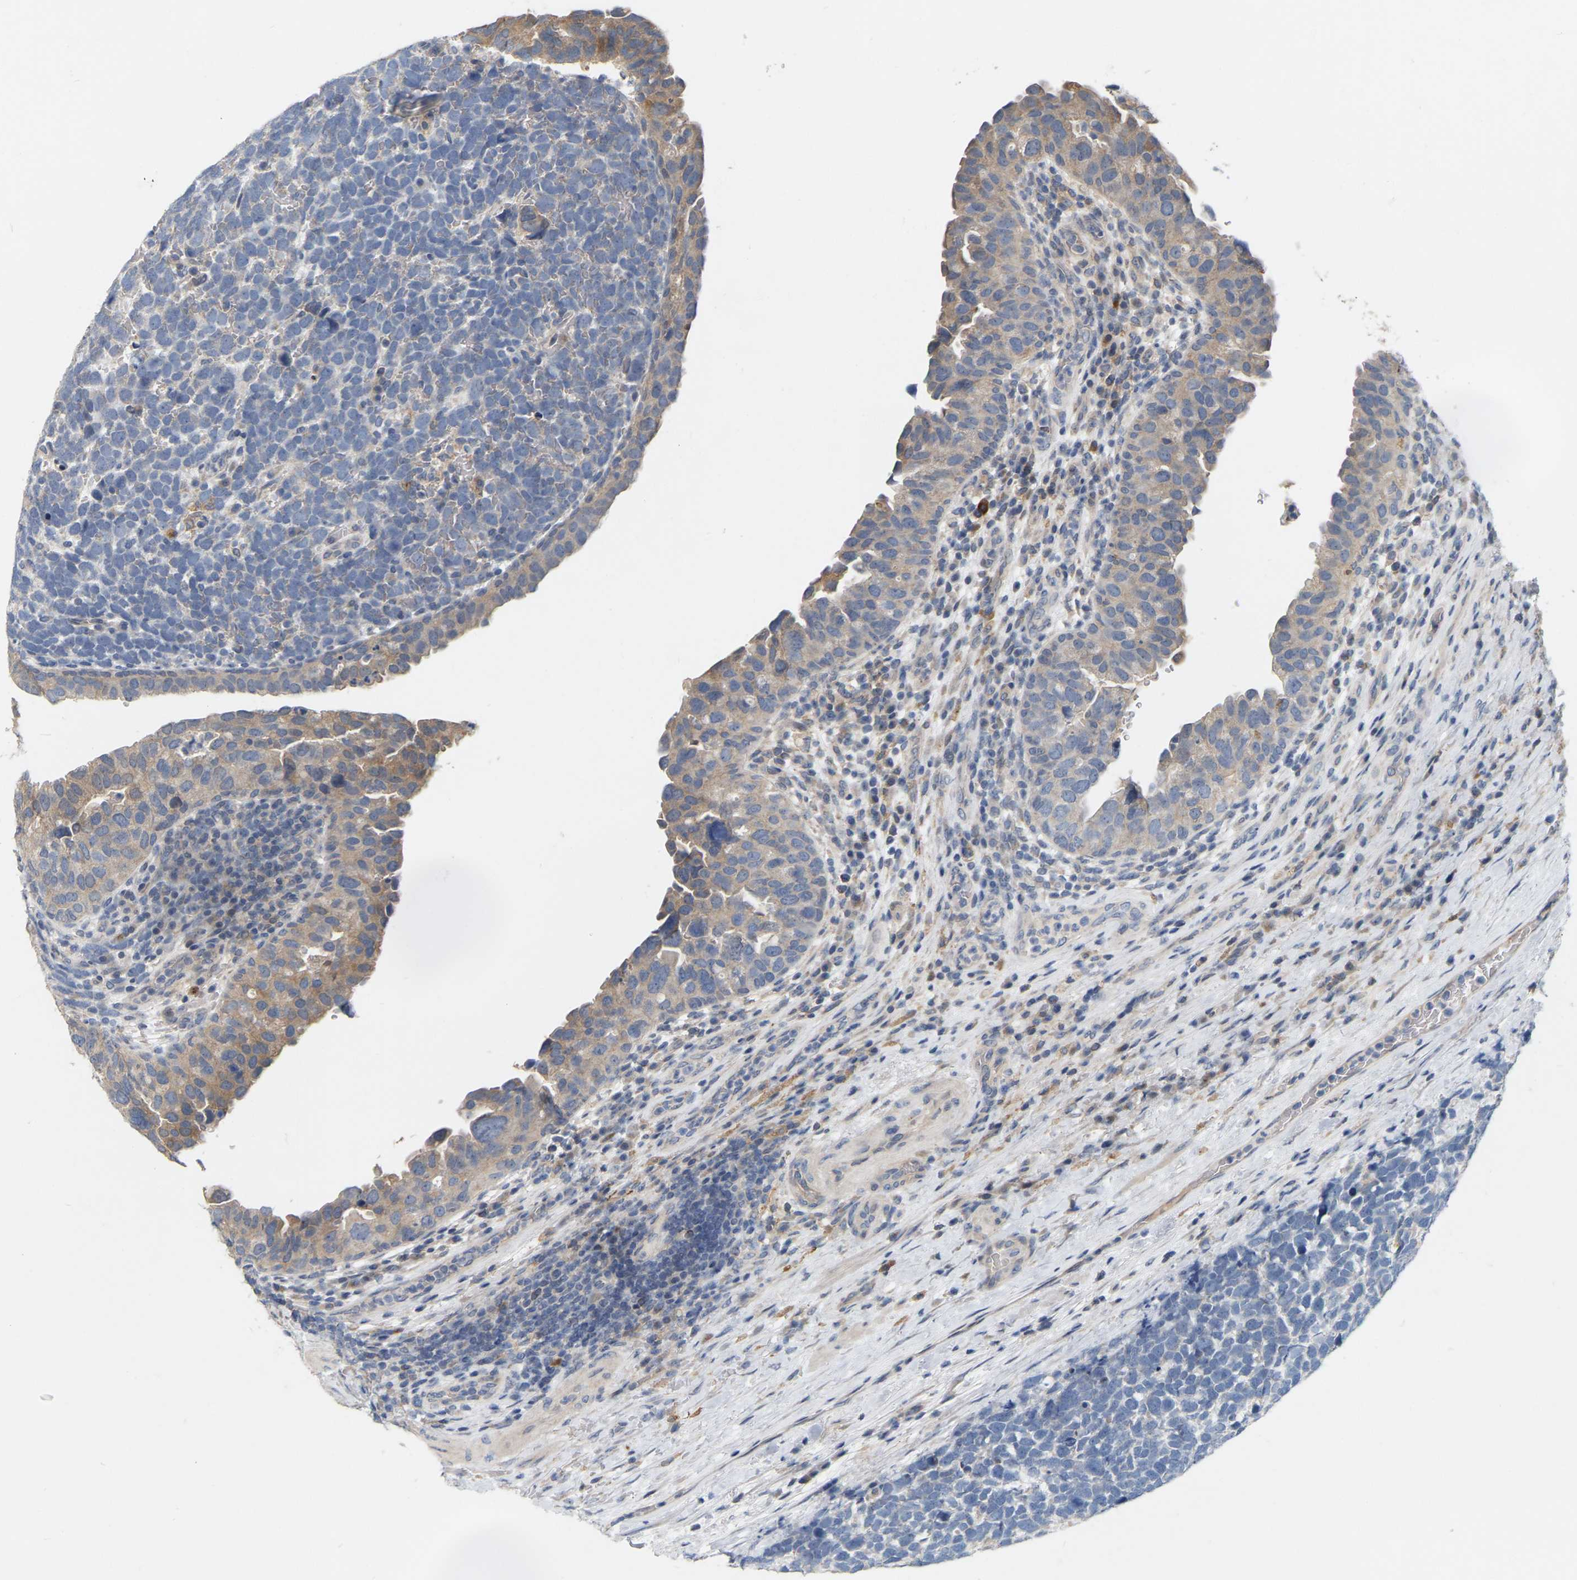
{"staining": {"intensity": "negative", "quantity": "none", "location": "none"}, "tissue": "urothelial cancer", "cell_type": "Tumor cells", "image_type": "cancer", "snomed": [{"axis": "morphology", "description": "Urothelial carcinoma, High grade"}, {"axis": "topography", "description": "Urinary bladder"}], "caption": "This is an immunohistochemistry image of human high-grade urothelial carcinoma. There is no positivity in tumor cells.", "gene": "SSH1", "patient": {"sex": "female", "age": 82}}